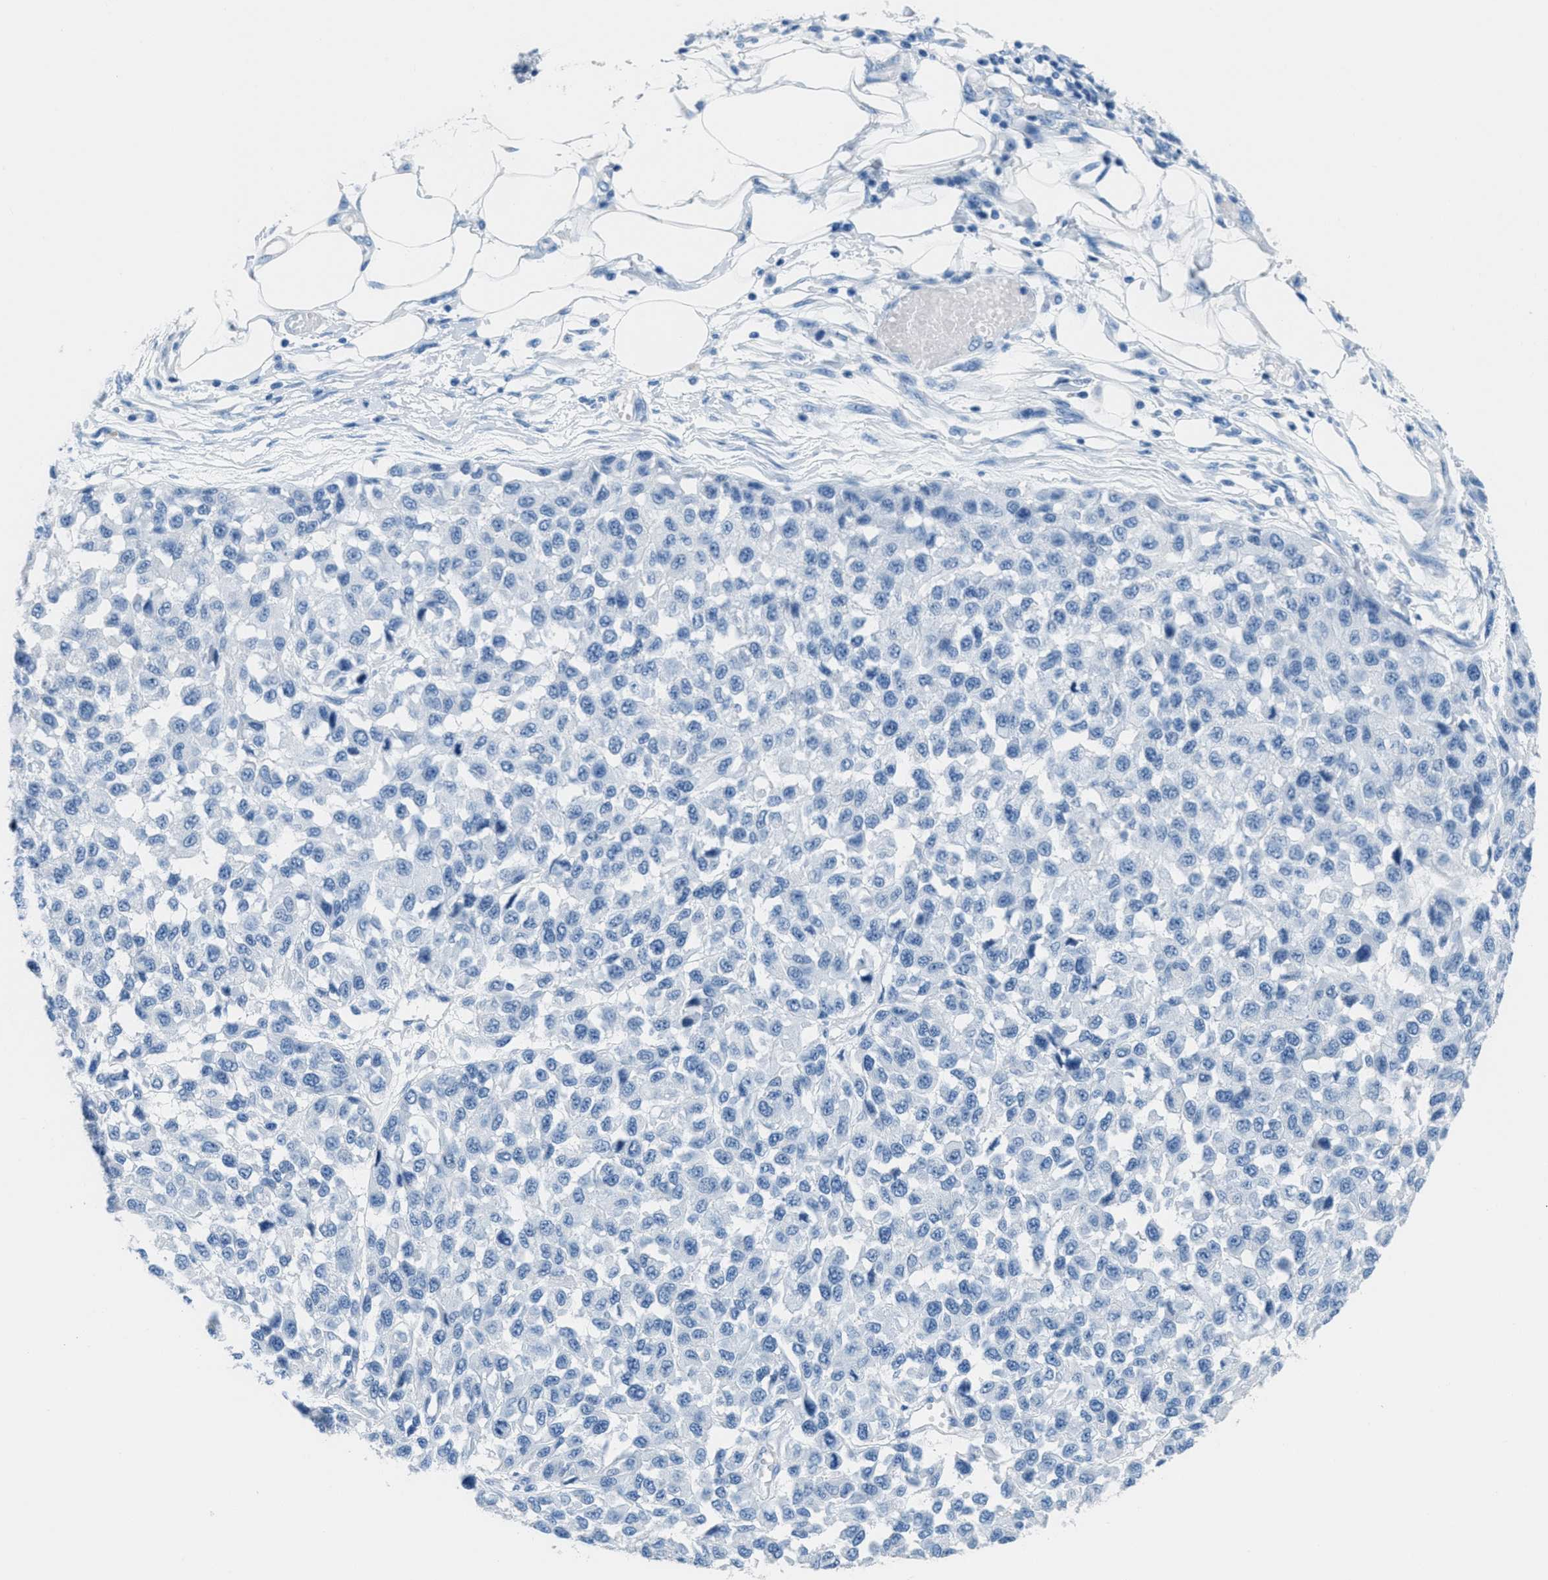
{"staining": {"intensity": "negative", "quantity": "none", "location": "none"}, "tissue": "melanoma", "cell_type": "Tumor cells", "image_type": "cancer", "snomed": [{"axis": "morphology", "description": "Normal tissue, NOS"}, {"axis": "morphology", "description": "Malignant melanoma, NOS"}, {"axis": "topography", "description": "Skin"}], "caption": "Immunohistochemistry (IHC) of malignant melanoma displays no staining in tumor cells.", "gene": "MGARP", "patient": {"sex": "male", "age": 62}}